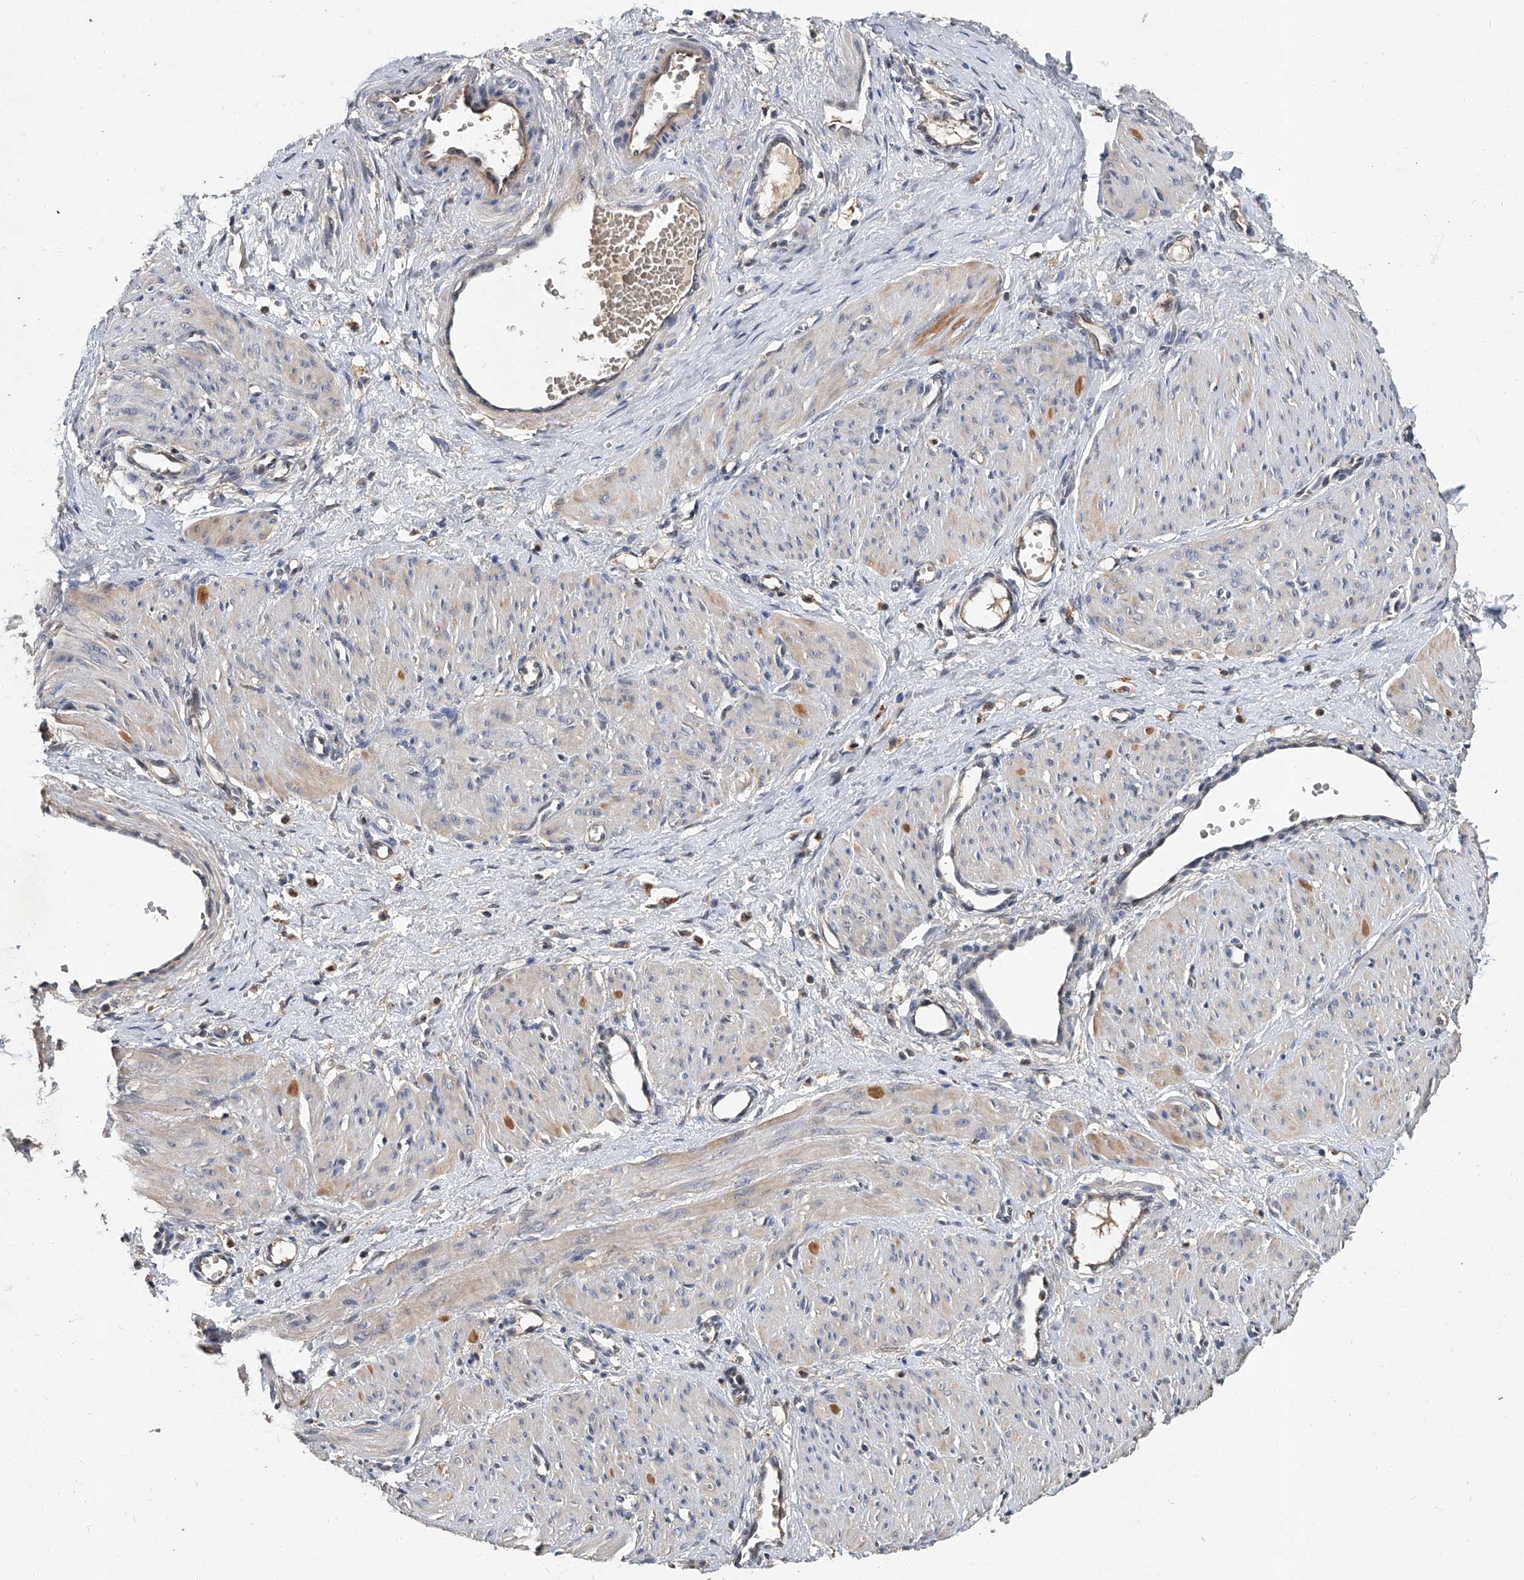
{"staining": {"intensity": "negative", "quantity": "none", "location": "none"}, "tissue": "smooth muscle", "cell_type": "Smooth muscle cells", "image_type": "normal", "snomed": [{"axis": "morphology", "description": "Normal tissue, NOS"}, {"axis": "topography", "description": "Endometrium"}], "caption": "DAB (3,3'-diaminobenzidine) immunohistochemical staining of unremarkable smooth muscle shows no significant staining in smooth muscle cells.", "gene": "JAG2", "patient": {"sex": "female", "age": 33}}